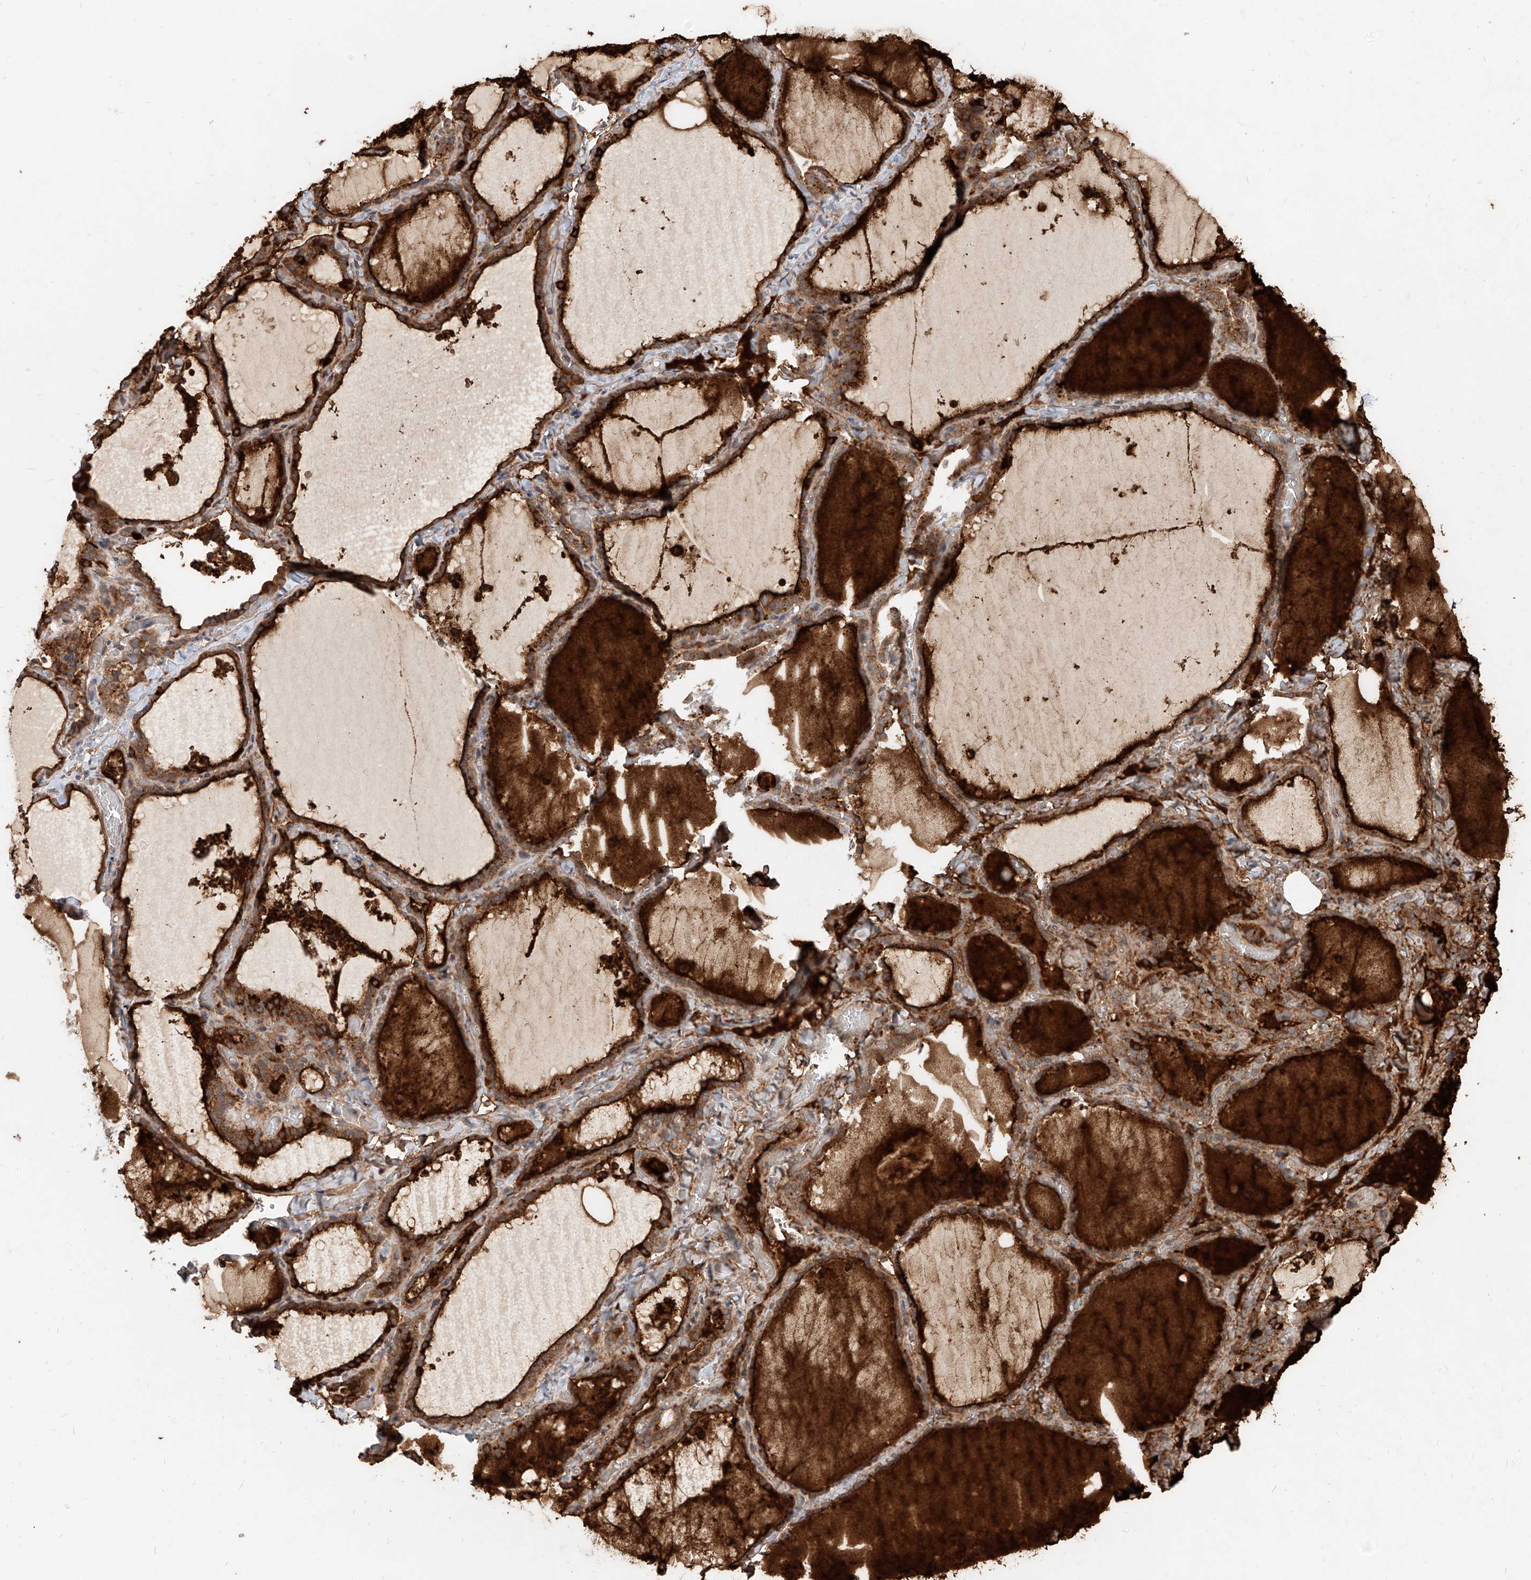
{"staining": {"intensity": "strong", "quantity": ">75%", "location": "cytoplasmic/membranous"}, "tissue": "thyroid gland", "cell_type": "Glandular cells", "image_type": "normal", "snomed": [{"axis": "morphology", "description": "Normal tissue, NOS"}, {"axis": "topography", "description": "Thyroid gland"}], "caption": "This image displays benign thyroid gland stained with IHC to label a protein in brown. The cytoplasmic/membranous of glandular cells show strong positivity for the protein. Nuclei are counter-stained blue.", "gene": "STX19", "patient": {"sex": "female", "age": 22}}